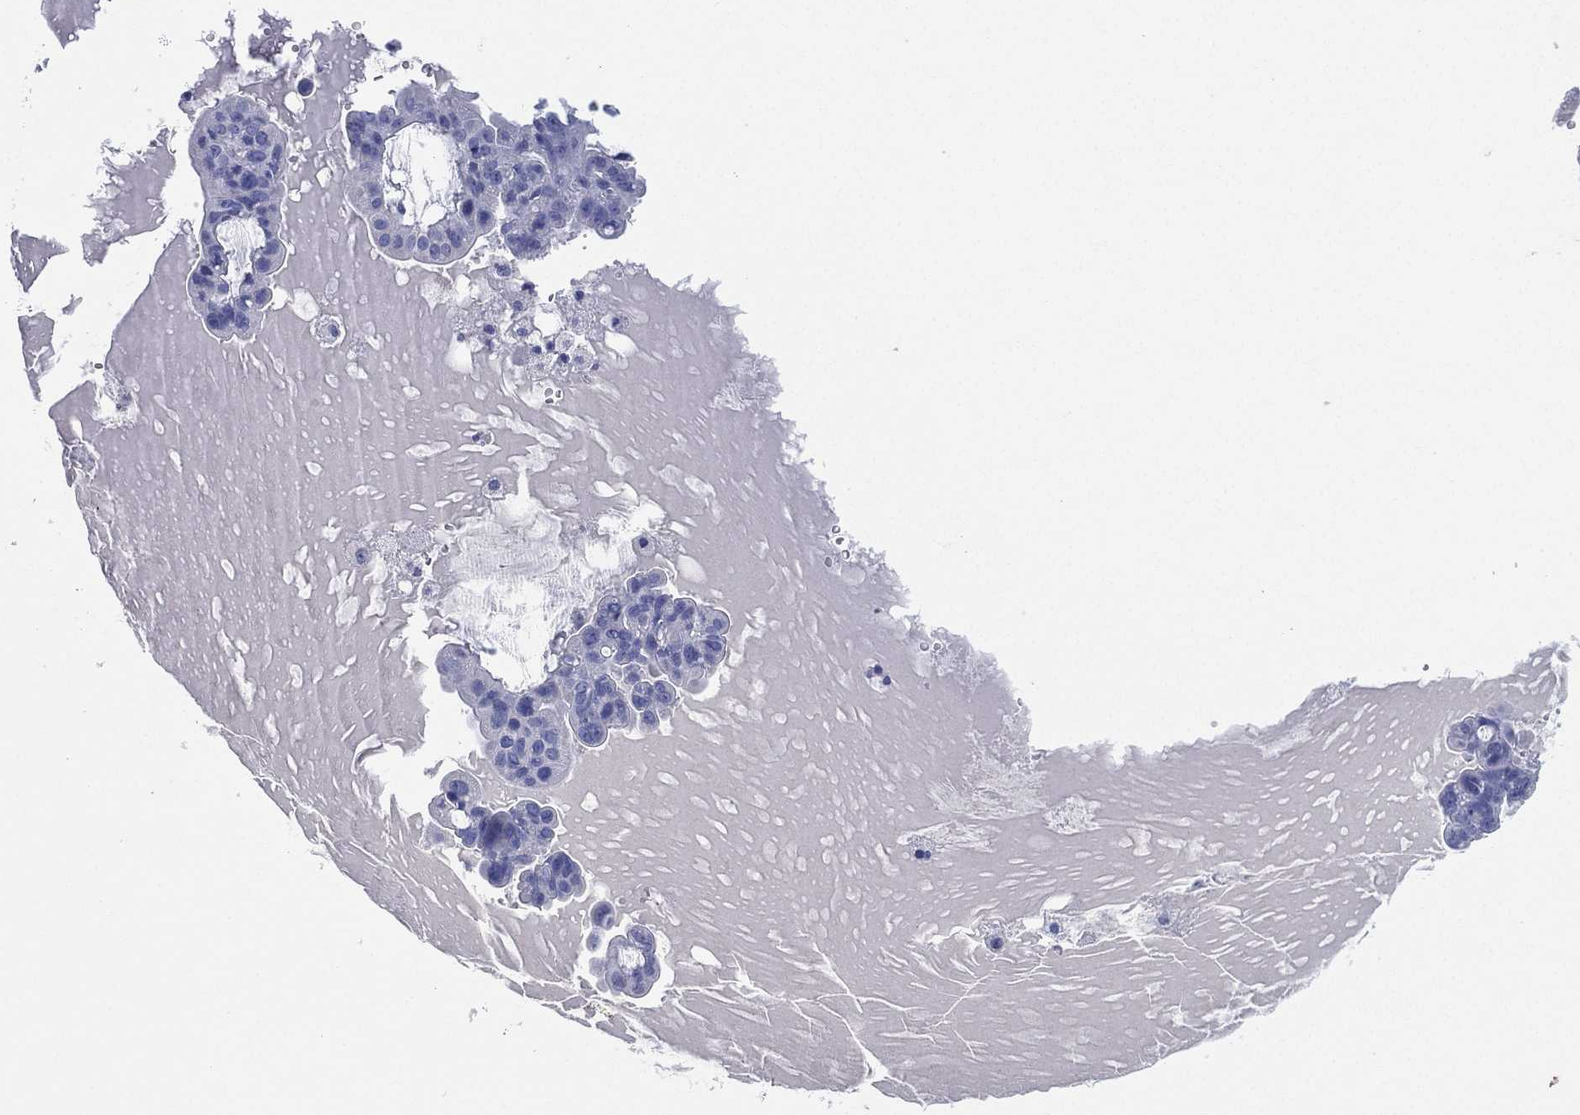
{"staining": {"intensity": "negative", "quantity": "none", "location": "none"}, "tissue": "ovarian cancer", "cell_type": "Tumor cells", "image_type": "cancer", "snomed": [{"axis": "morphology", "description": "Cystadenocarcinoma, mucinous, NOS"}, {"axis": "topography", "description": "Ovary"}], "caption": "IHC histopathology image of neoplastic tissue: human mucinous cystadenocarcinoma (ovarian) stained with DAB (3,3'-diaminobenzidine) demonstrates no significant protein positivity in tumor cells.", "gene": "SLC9C2", "patient": {"sex": "female", "age": 63}}